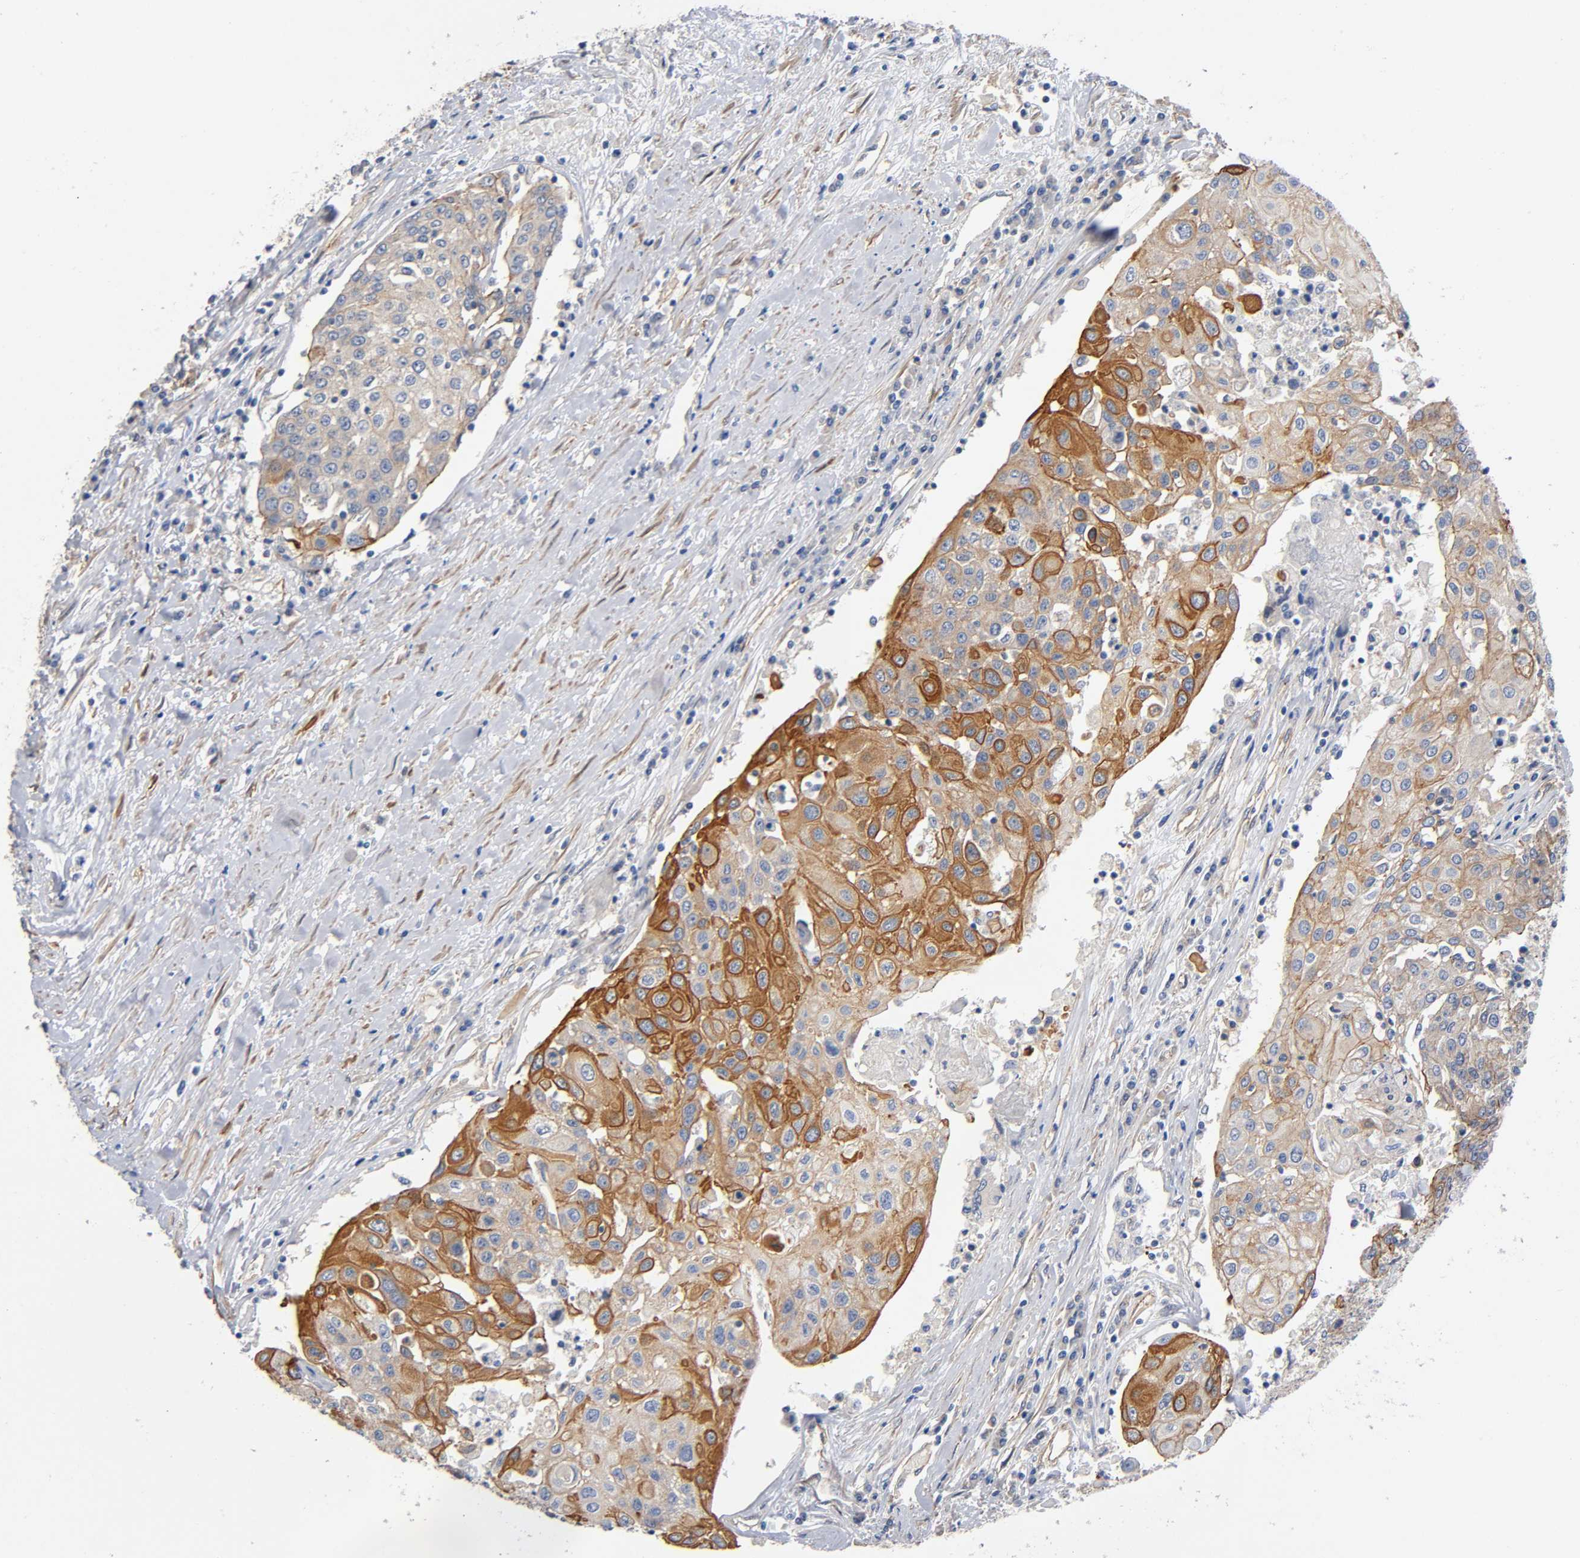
{"staining": {"intensity": "strong", "quantity": "25%-75%", "location": "cytoplasmic/membranous"}, "tissue": "urothelial cancer", "cell_type": "Tumor cells", "image_type": "cancer", "snomed": [{"axis": "morphology", "description": "Urothelial carcinoma, High grade"}, {"axis": "topography", "description": "Urinary bladder"}], "caption": "High-power microscopy captured an IHC photomicrograph of urothelial cancer, revealing strong cytoplasmic/membranous expression in about 25%-75% of tumor cells. The staining was performed using DAB, with brown indicating positive protein expression. Nuclei are stained blue with hematoxylin.", "gene": "MARS1", "patient": {"sex": "female", "age": 85}}